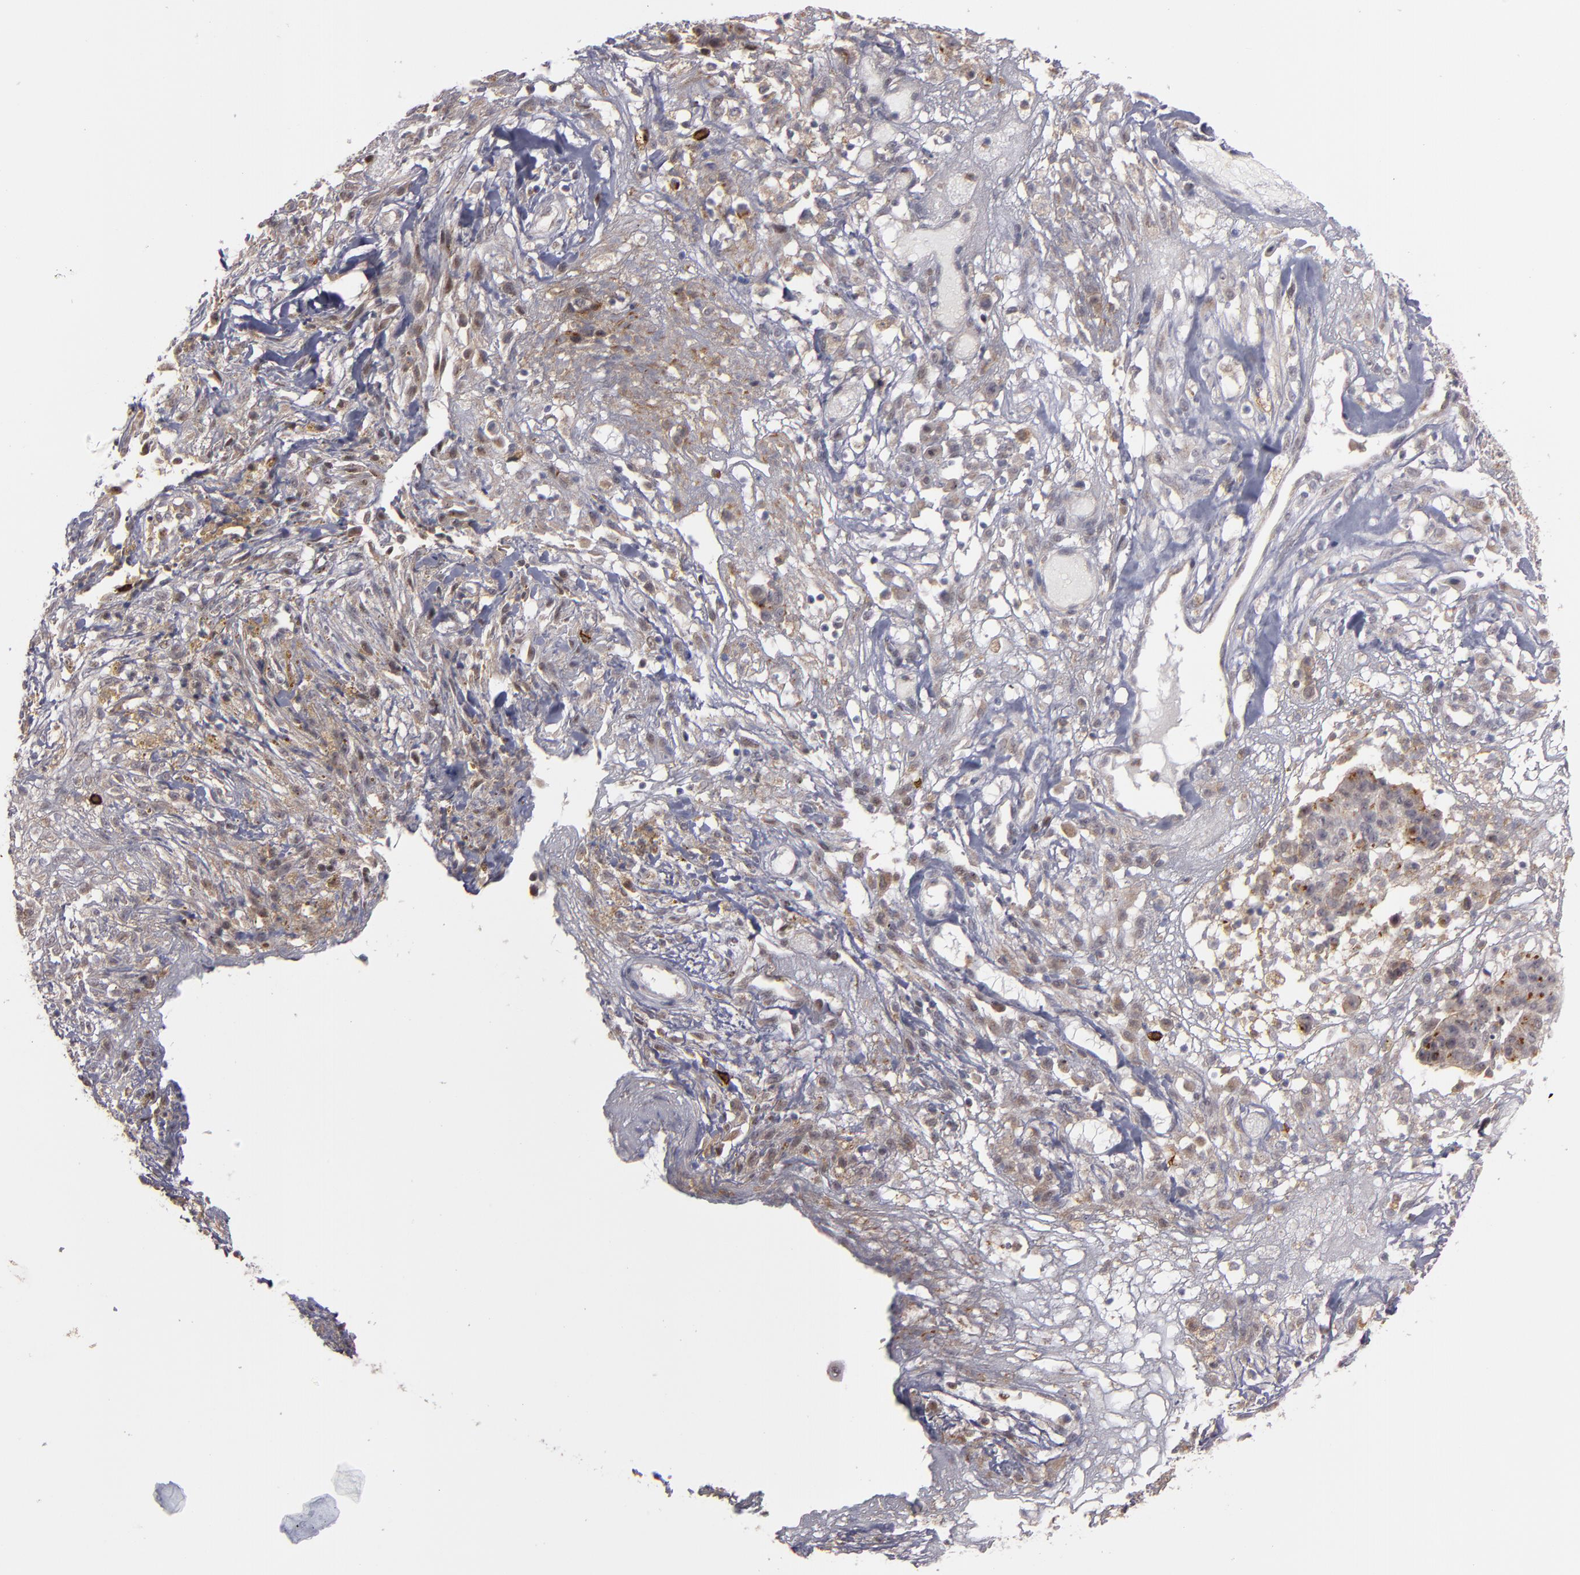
{"staining": {"intensity": "moderate", "quantity": "25%-75%", "location": "cytoplasmic/membranous,nuclear"}, "tissue": "ovarian cancer", "cell_type": "Tumor cells", "image_type": "cancer", "snomed": [{"axis": "morphology", "description": "Carcinoma, endometroid"}, {"axis": "topography", "description": "Ovary"}], "caption": "Endometroid carcinoma (ovarian) stained with a brown dye reveals moderate cytoplasmic/membranous and nuclear positive positivity in about 25%-75% of tumor cells.", "gene": "STX3", "patient": {"sex": "female", "age": 42}}